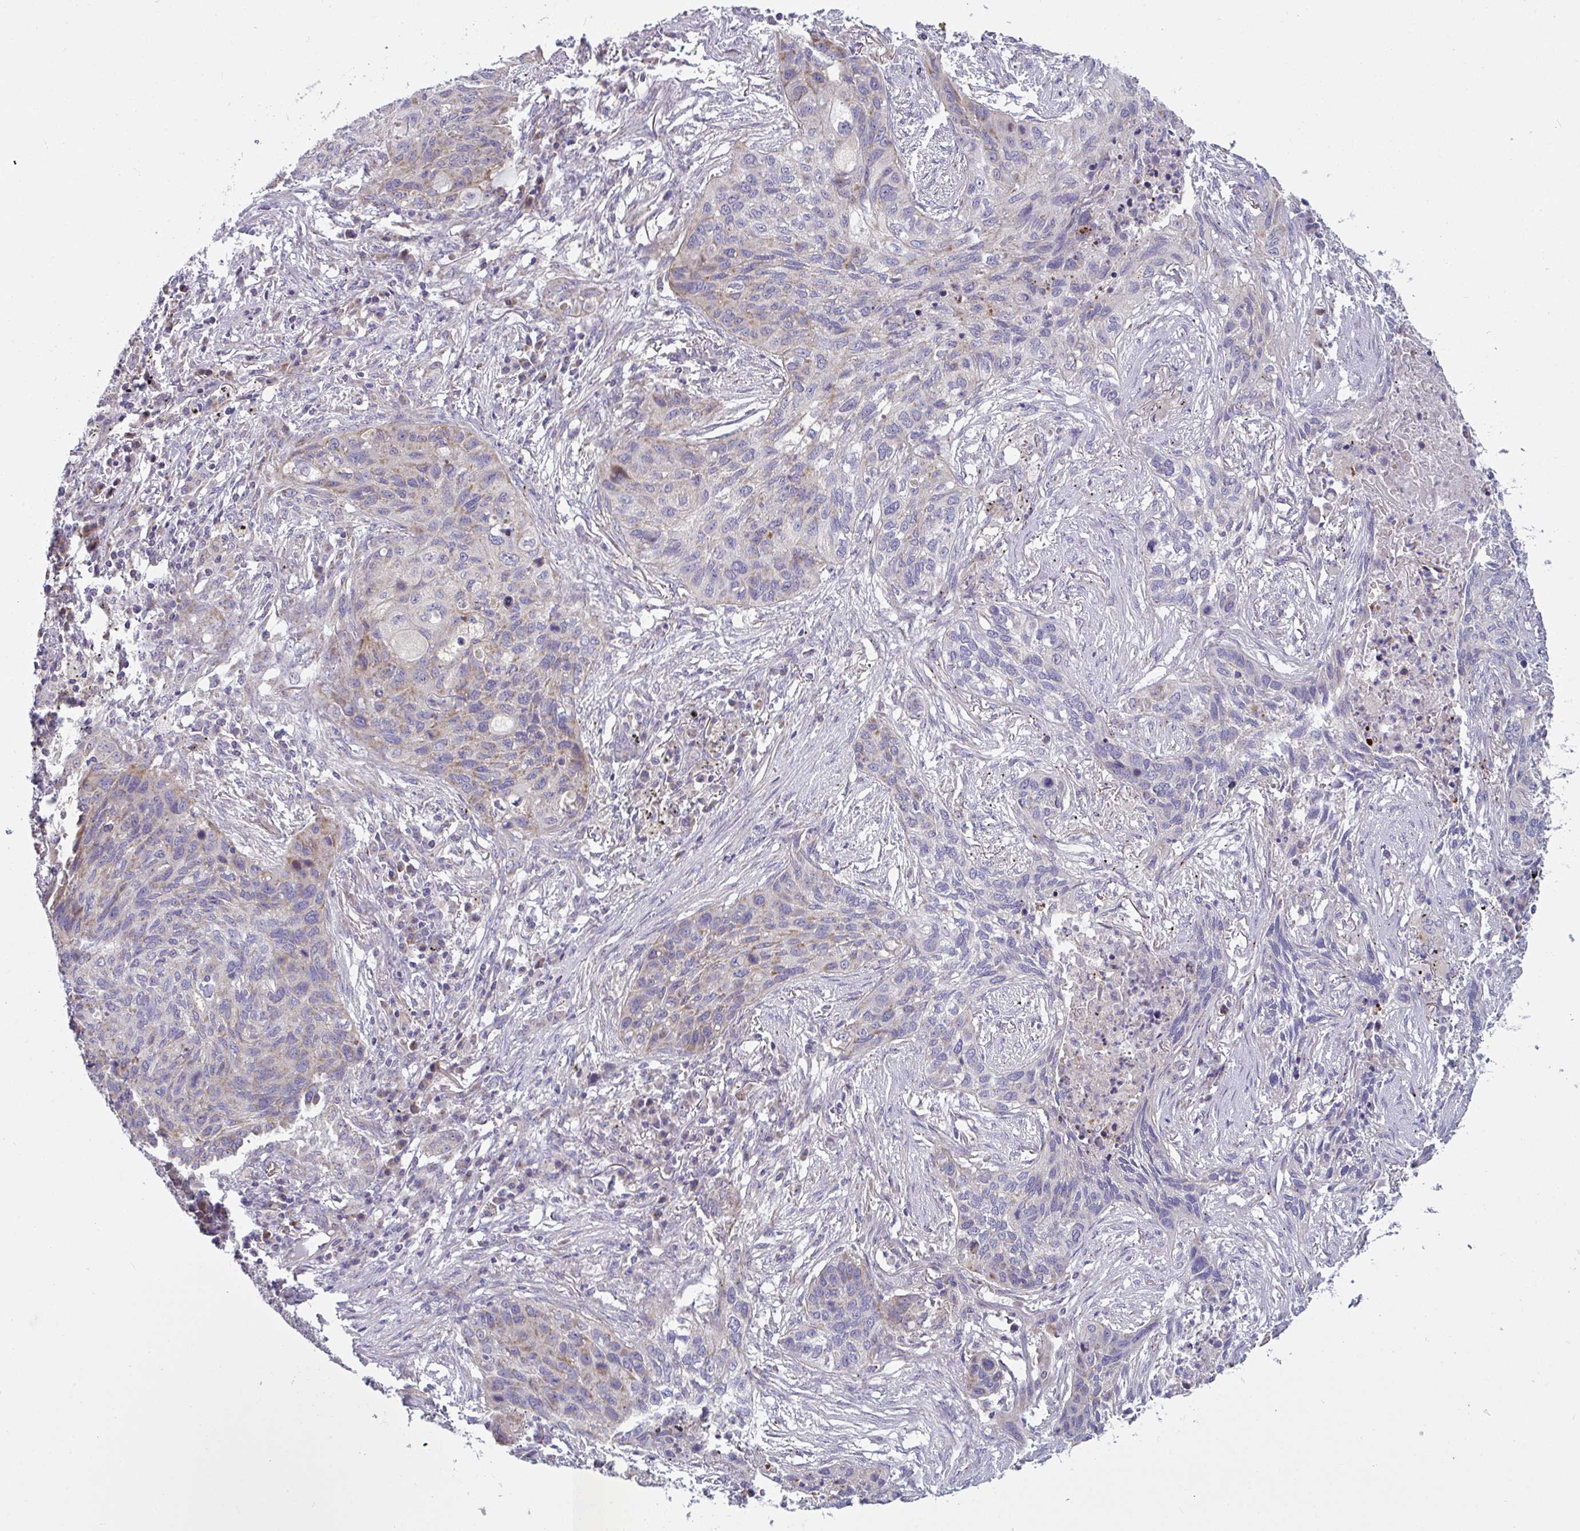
{"staining": {"intensity": "weak", "quantity": "<25%", "location": "cytoplasmic/membranous"}, "tissue": "lung cancer", "cell_type": "Tumor cells", "image_type": "cancer", "snomed": [{"axis": "morphology", "description": "Squamous cell carcinoma, NOS"}, {"axis": "topography", "description": "Lung"}], "caption": "Immunohistochemistry (IHC) image of squamous cell carcinoma (lung) stained for a protein (brown), which exhibits no positivity in tumor cells.", "gene": "MRPS2", "patient": {"sex": "female", "age": 63}}